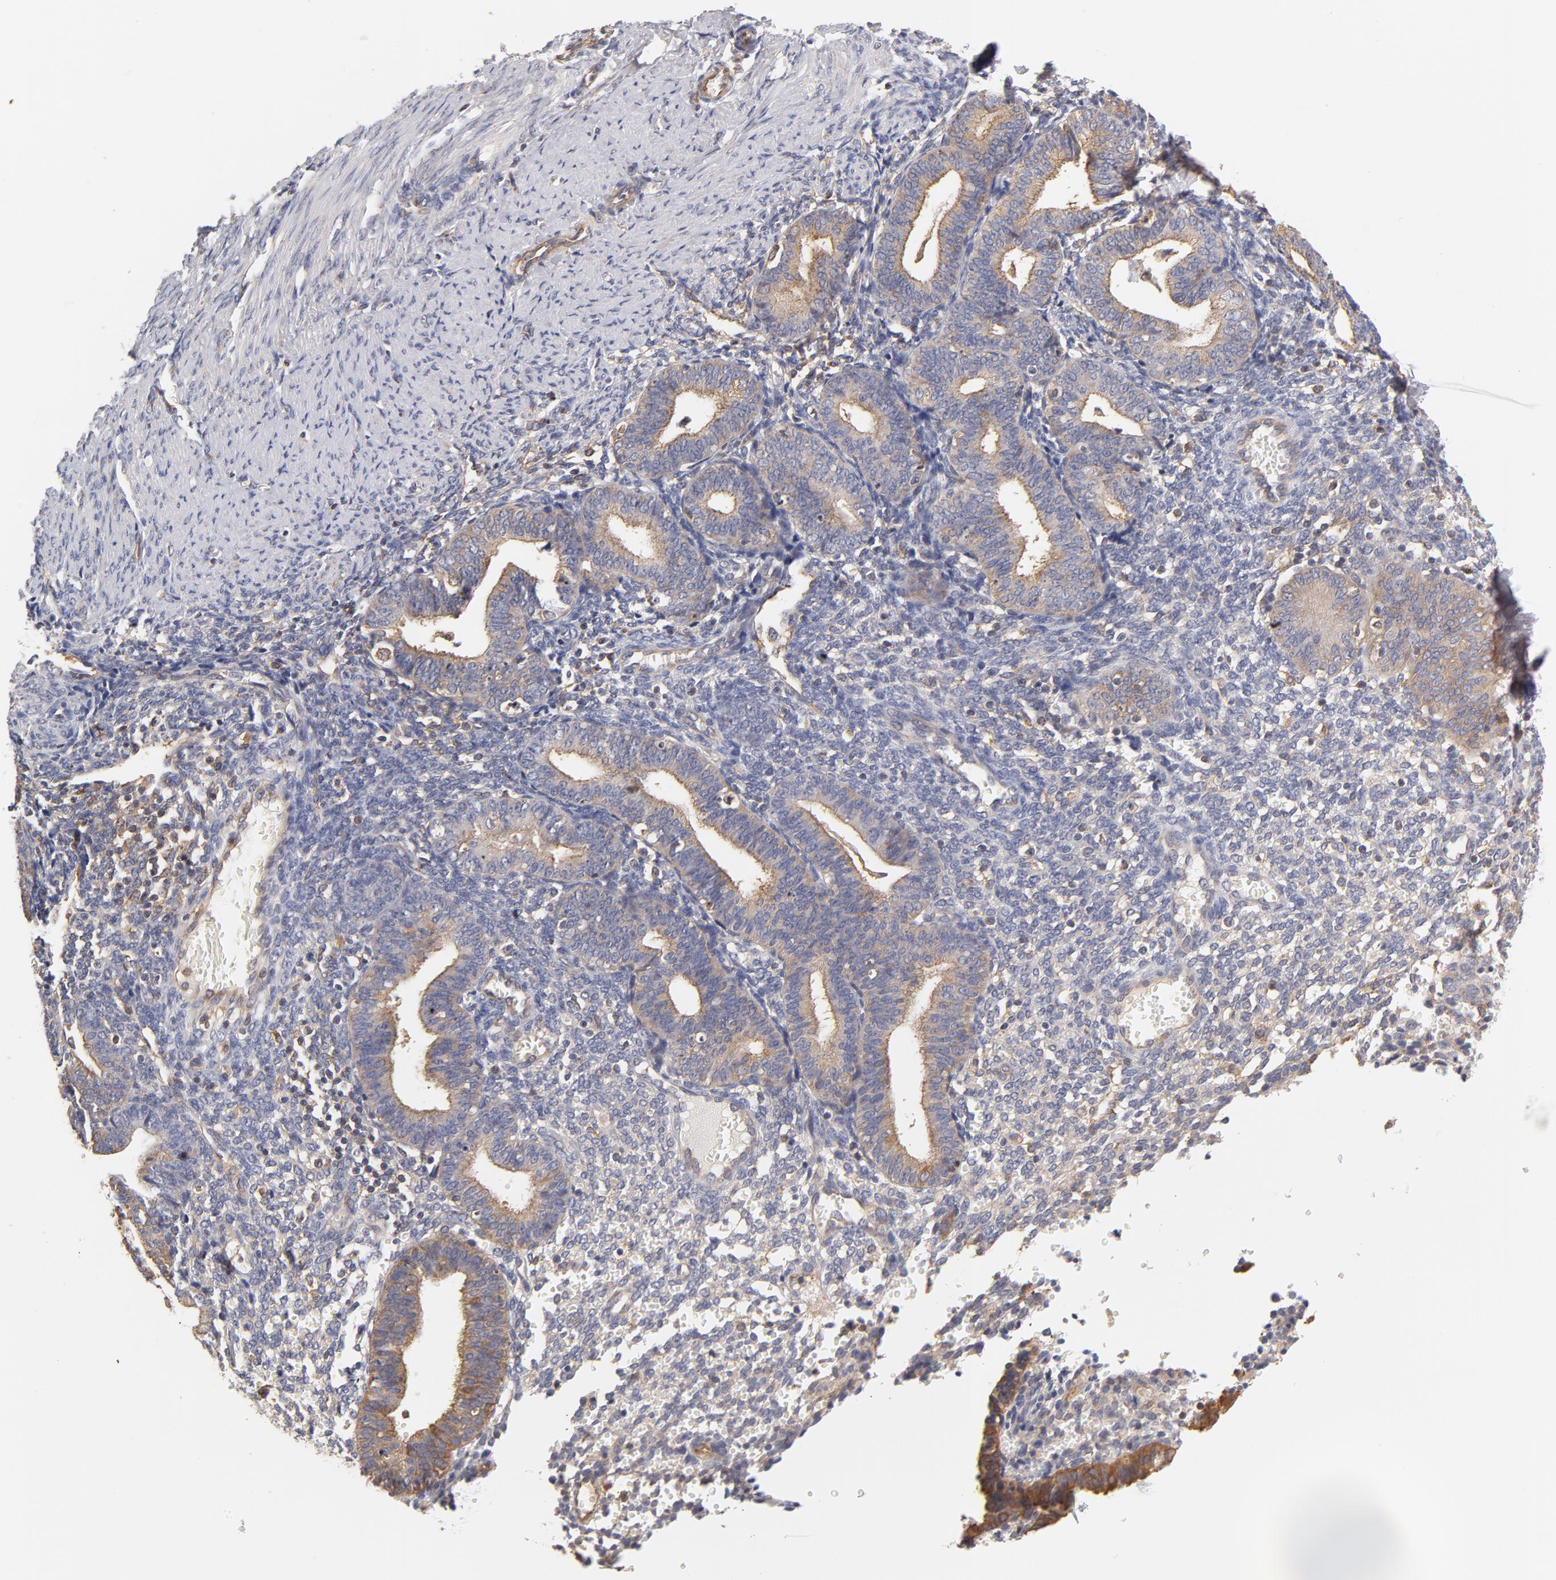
{"staining": {"intensity": "weak", "quantity": "<25%", "location": "cytoplasmic/membranous"}, "tissue": "endometrium", "cell_type": "Cells in endometrial stroma", "image_type": "normal", "snomed": [{"axis": "morphology", "description": "Normal tissue, NOS"}, {"axis": "topography", "description": "Endometrium"}], "caption": "Protein analysis of unremarkable endometrium exhibits no significant expression in cells in endometrial stroma.", "gene": "FCMR", "patient": {"sex": "female", "age": 61}}